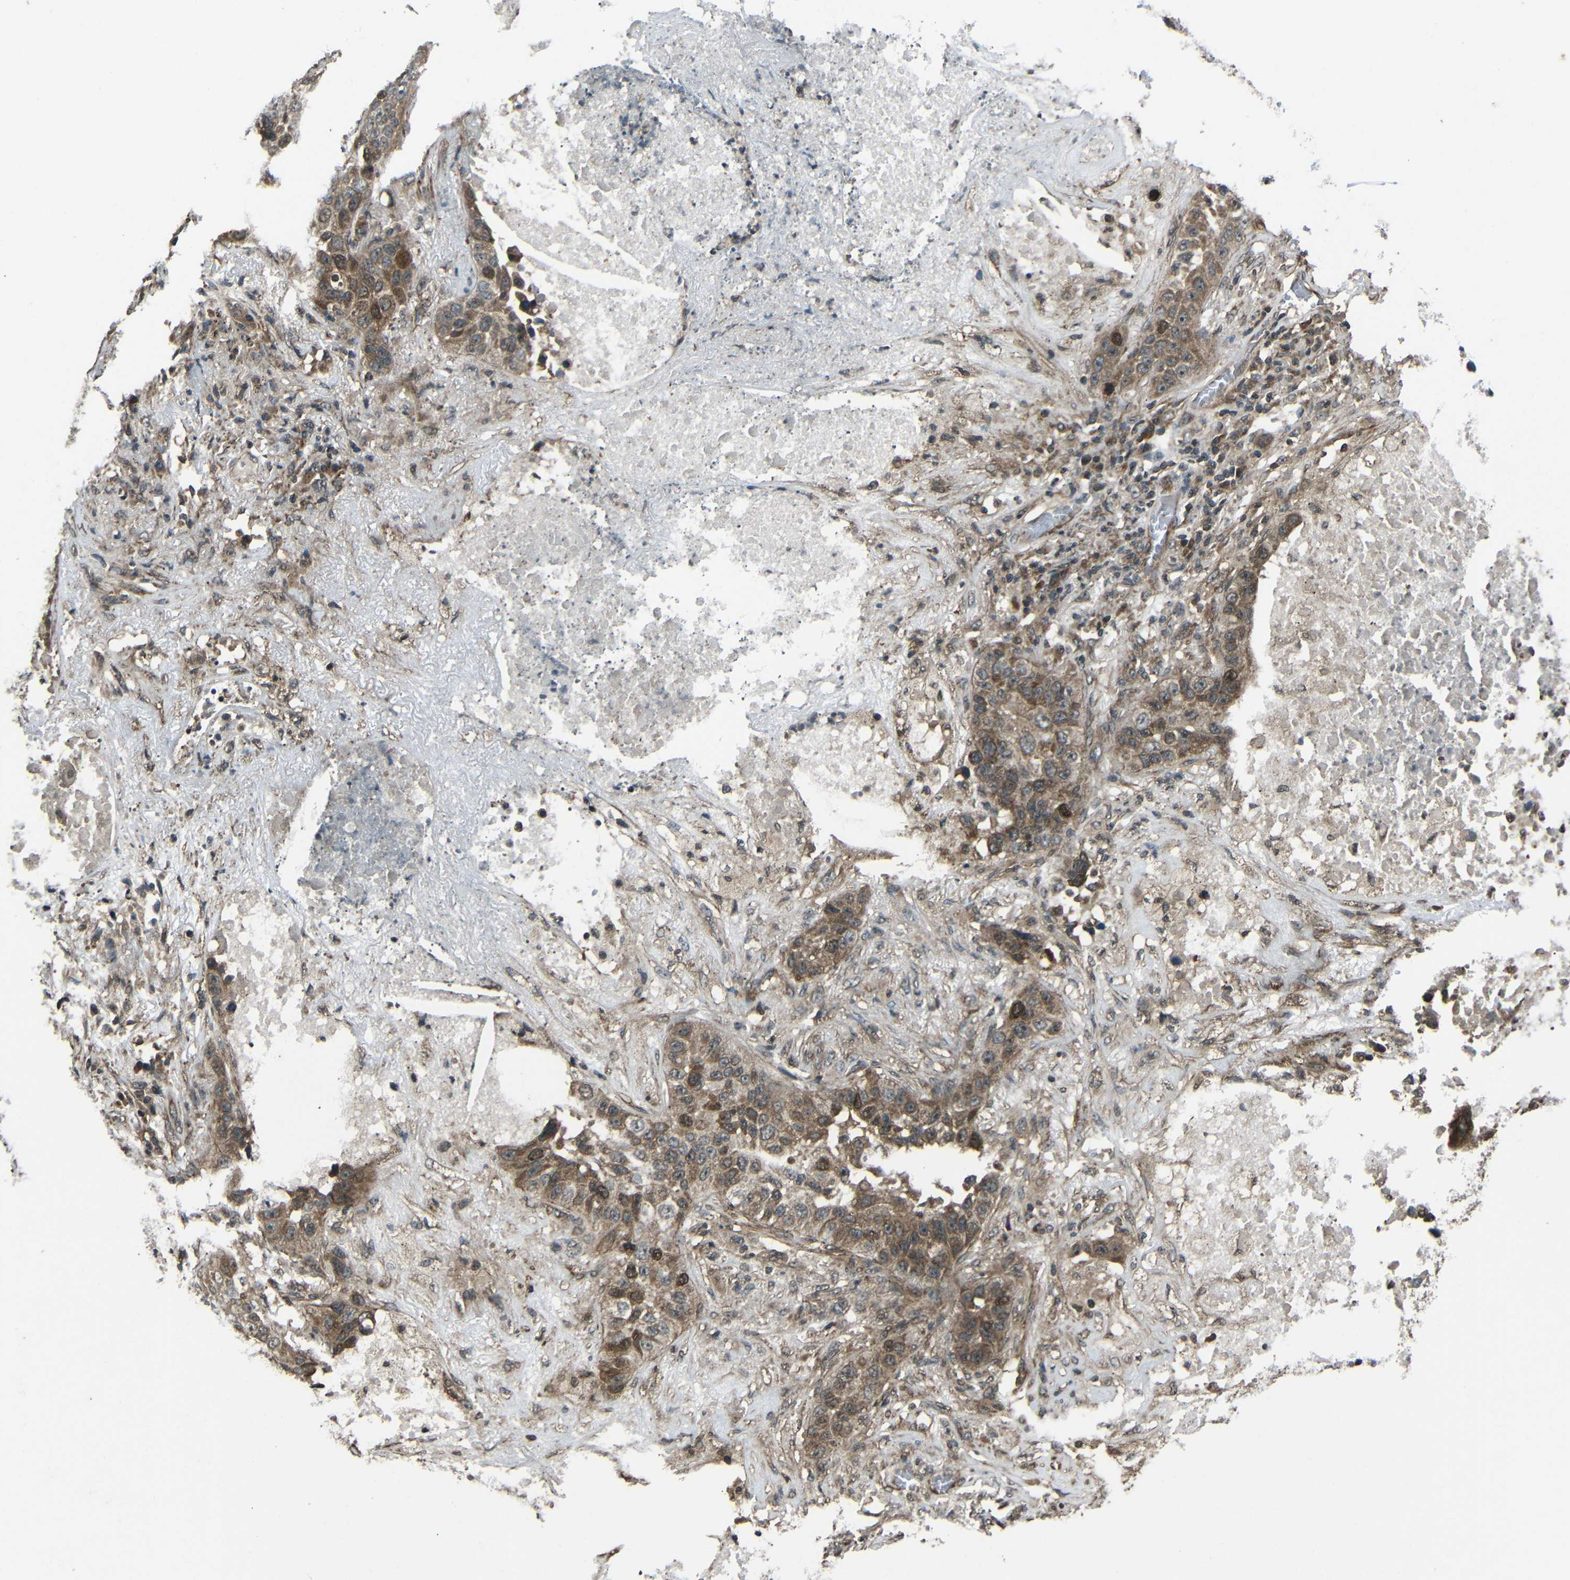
{"staining": {"intensity": "moderate", "quantity": ">75%", "location": "cytoplasmic/membranous"}, "tissue": "lung cancer", "cell_type": "Tumor cells", "image_type": "cancer", "snomed": [{"axis": "morphology", "description": "Squamous cell carcinoma, NOS"}, {"axis": "topography", "description": "Lung"}], "caption": "The photomicrograph reveals a brown stain indicating the presence of a protein in the cytoplasmic/membranous of tumor cells in lung cancer. Nuclei are stained in blue.", "gene": "PLK2", "patient": {"sex": "male", "age": 57}}